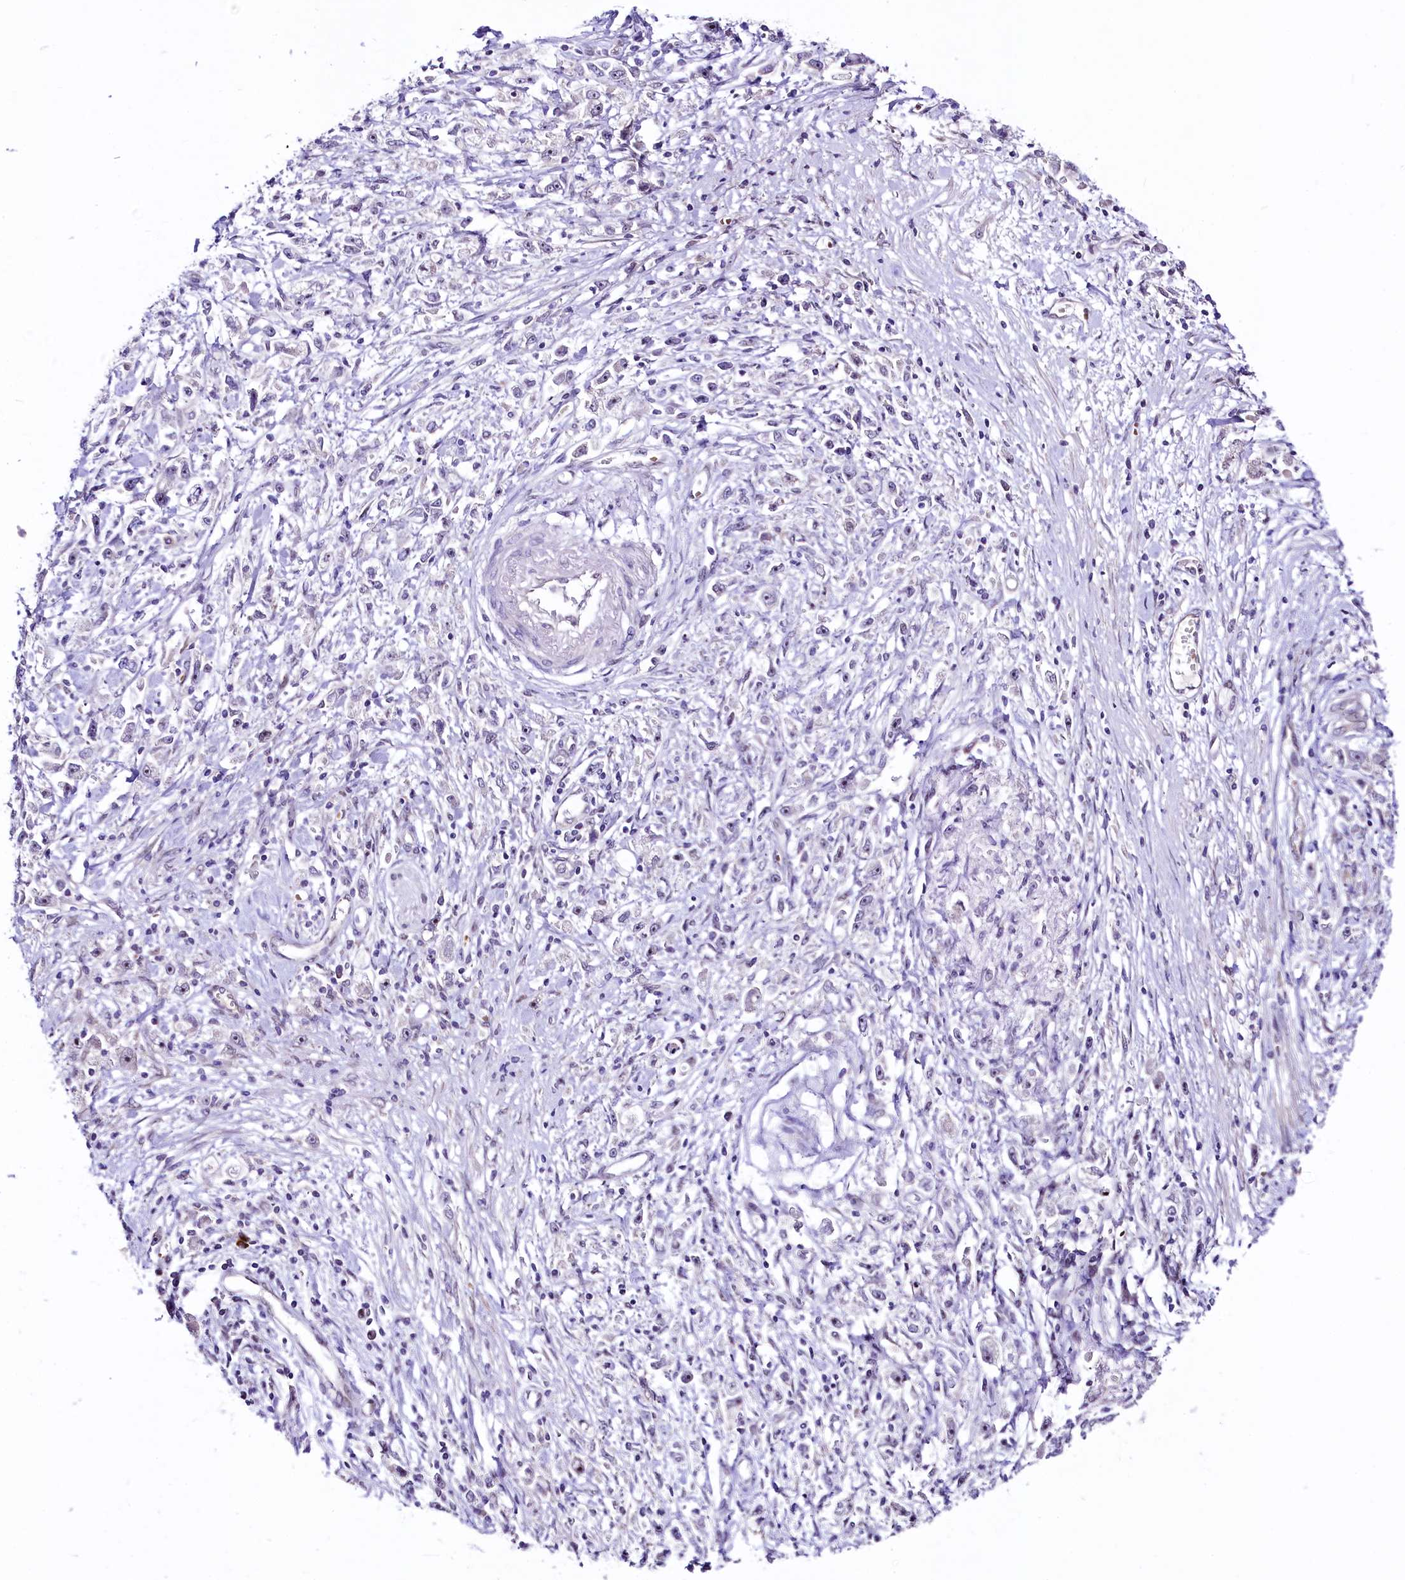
{"staining": {"intensity": "negative", "quantity": "none", "location": "none"}, "tissue": "stomach cancer", "cell_type": "Tumor cells", "image_type": "cancer", "snomed": [{"axis": "morphology", "description": "Adenocarcinoma, NOS"}, {"axis": "topography", "description": "Stomach"}], "caption": "High magnification brightfield microscopy of stomach cancer (adenocarcinoma) stained with DAB (3,3'-diaminobenzidine) (brown) and counterstained with hematoxylin (blue): tumor cells show no significant expression.", "gene": "LEUTX", "patient": {"sex": "female", "age": 59}}